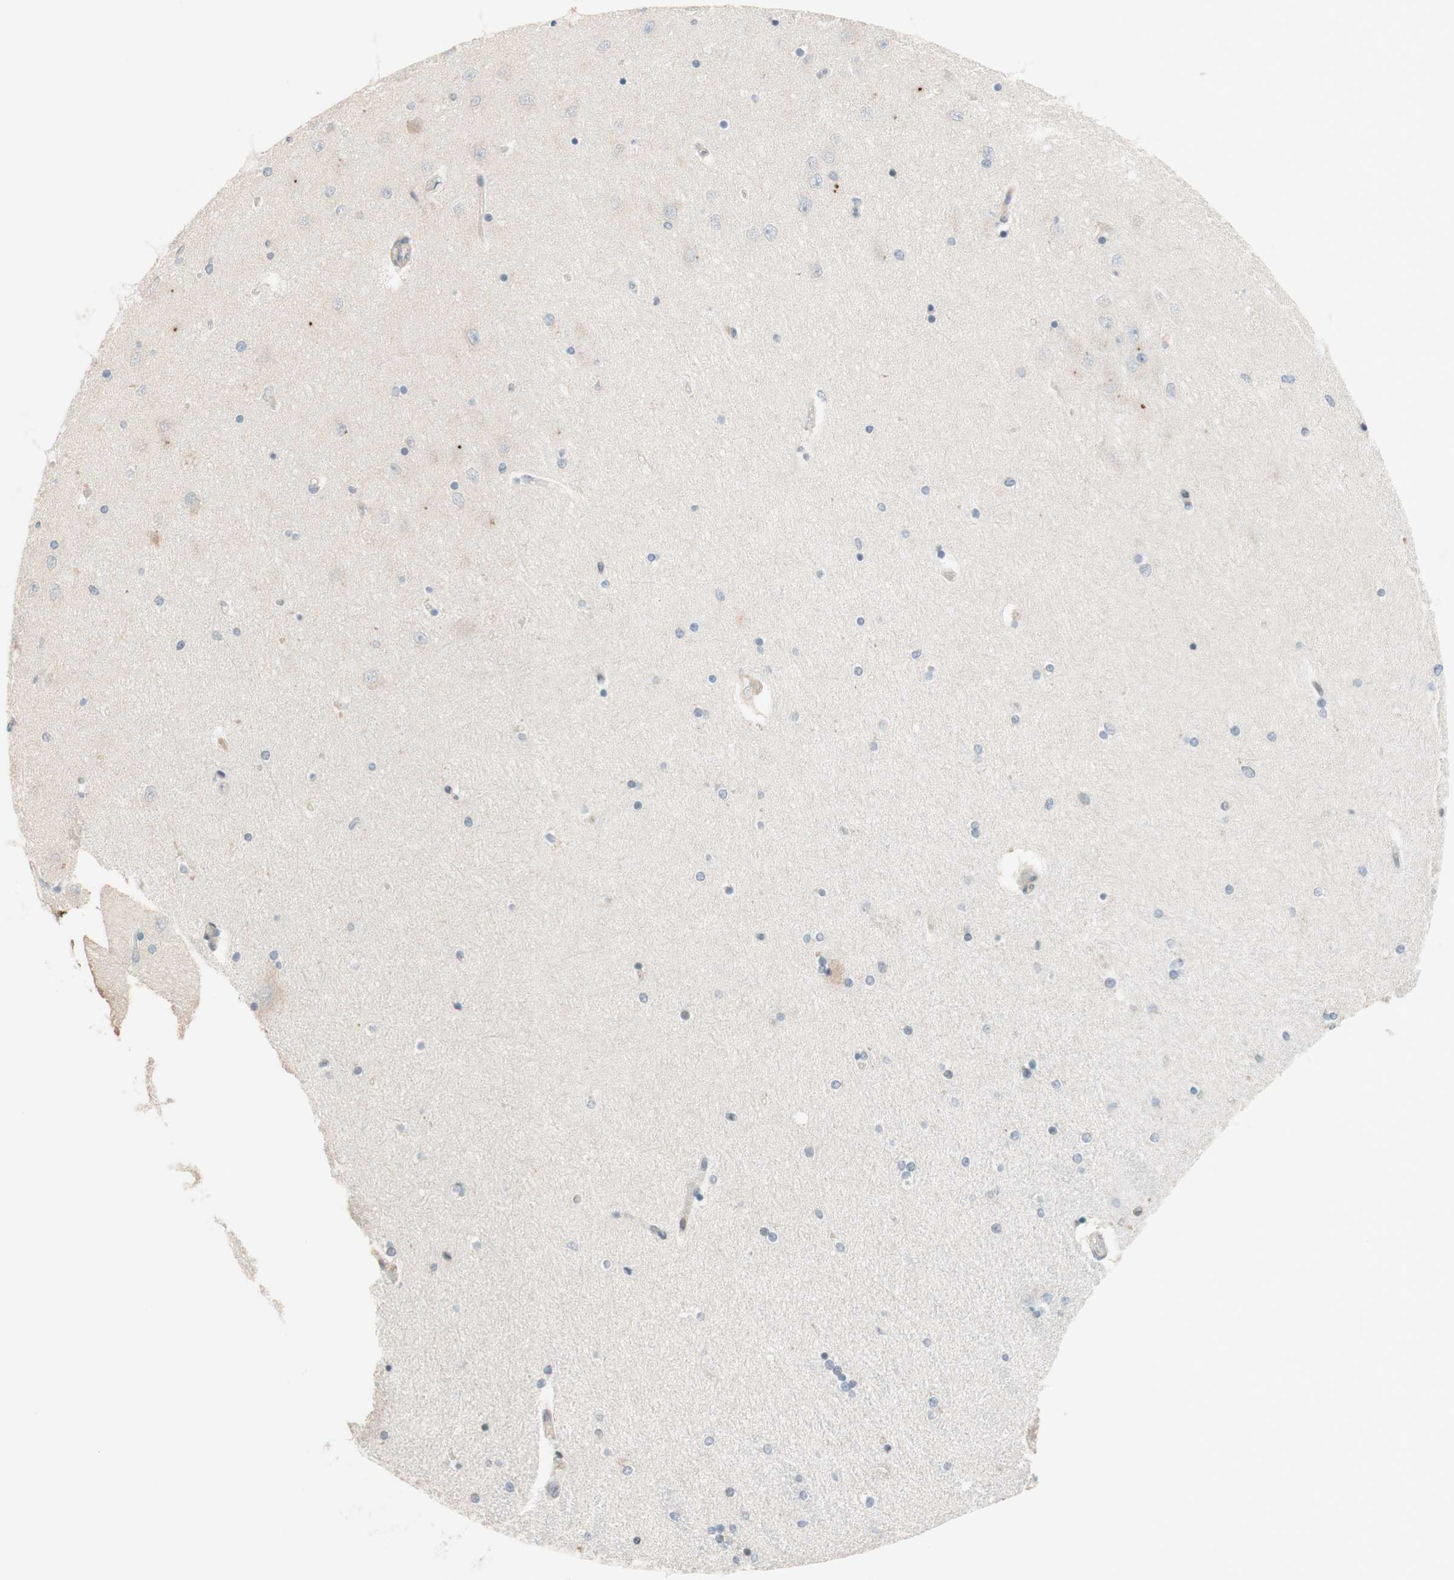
{"staining": {"intensity": "negative", "quantity": "none", "location": "none"}, "tissue": "hippocampus", "cell_type": "Glial cells", "image_type": "normal", "snomed": [{"axis": "morphology", "description": "Normal tissue, NOS"}, {"axis": "topography", "description": "Hippocampus"}], "caption": "A photomicrograph of human hippocampus is negative for staining in glial cells. (Stains: DAB immunohistochemistry (IHC) with hematoxylin counter stain, Microscopy: brightfield microscopy at high magnification).", "gene": "JPH1", "patient": {"sex": "female", "age": 54}}